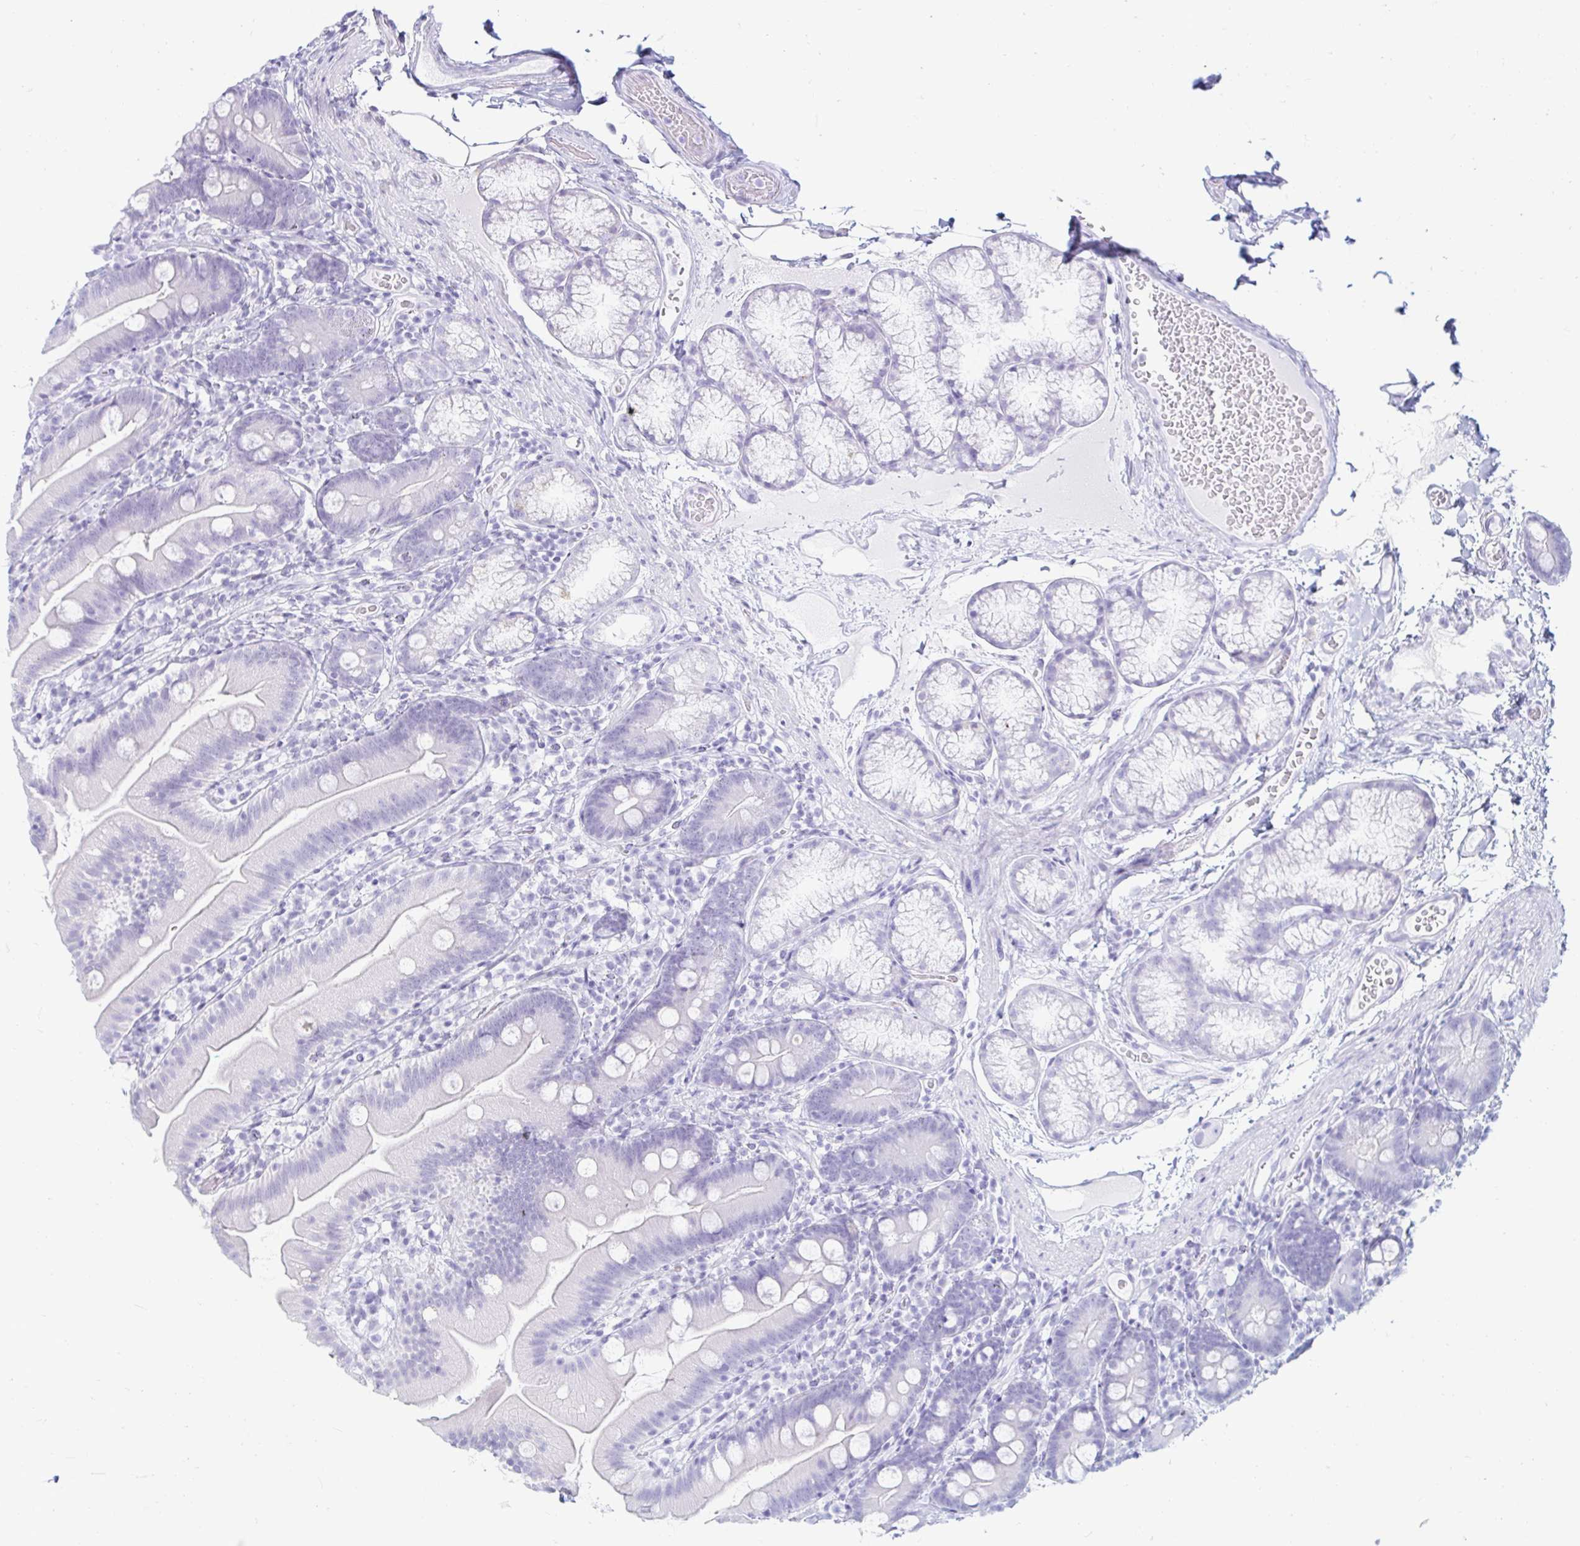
{"staining": {"intensity": "negative", "quantity": "none", "location": "none"}, "tissue": "duodenum", "cell_type": "Glandular cells", "image_type": "normal", "snomed": [{"axis": "morphology", "description": "Normal tissue, NOS"}, {"axis": "topography", "description": "Duodenum"}], "caption": "This is an IHC histopathology image of unremarkable duodenum. There is no expression in glandular cells.", "gene": "ERICH6", "patient": {"sex": "female", "age": 67}}